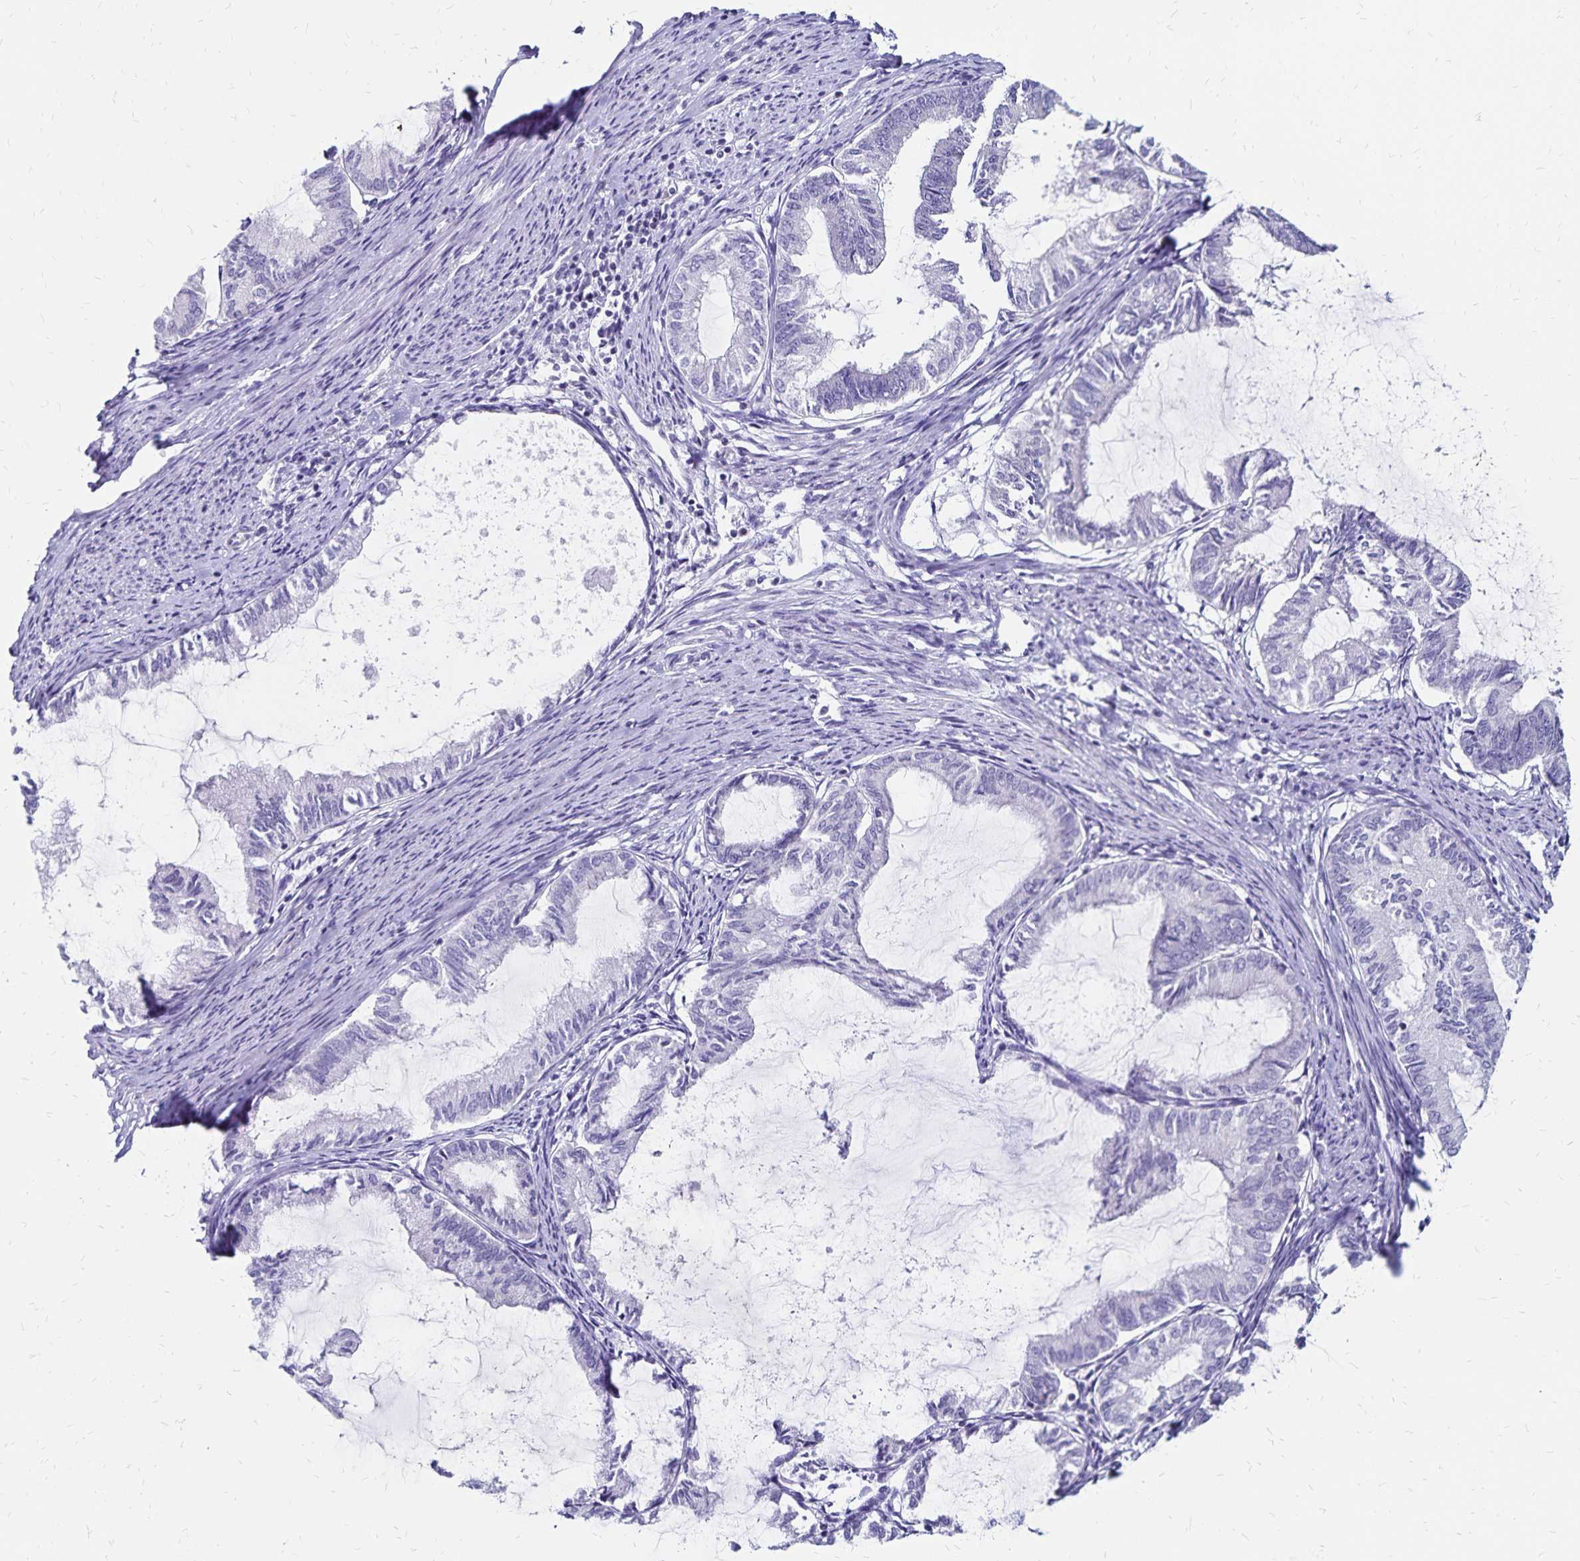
{"staining": {"intensity": "negative", "quantity": "none", "location": "none"}, "tissue": "endometrial cancer", "cell_type": "Tumor cells", "image_type": "cancer", "snomed": [{"axis": "morphology", "description": "Adenocarcinoma, NOS"}, {"axis": "topography", "description": "Endometrium"}], "caption": "High magnification brightfield microscopy of endometrial cancer (adenocarcinoma) stained with DAB (brown) and counterstained with hematoxylin (blue): tumor cells show no significant positivity.", "gene": "IKZF1", "patient": {"sex": "female", "age": 86}}